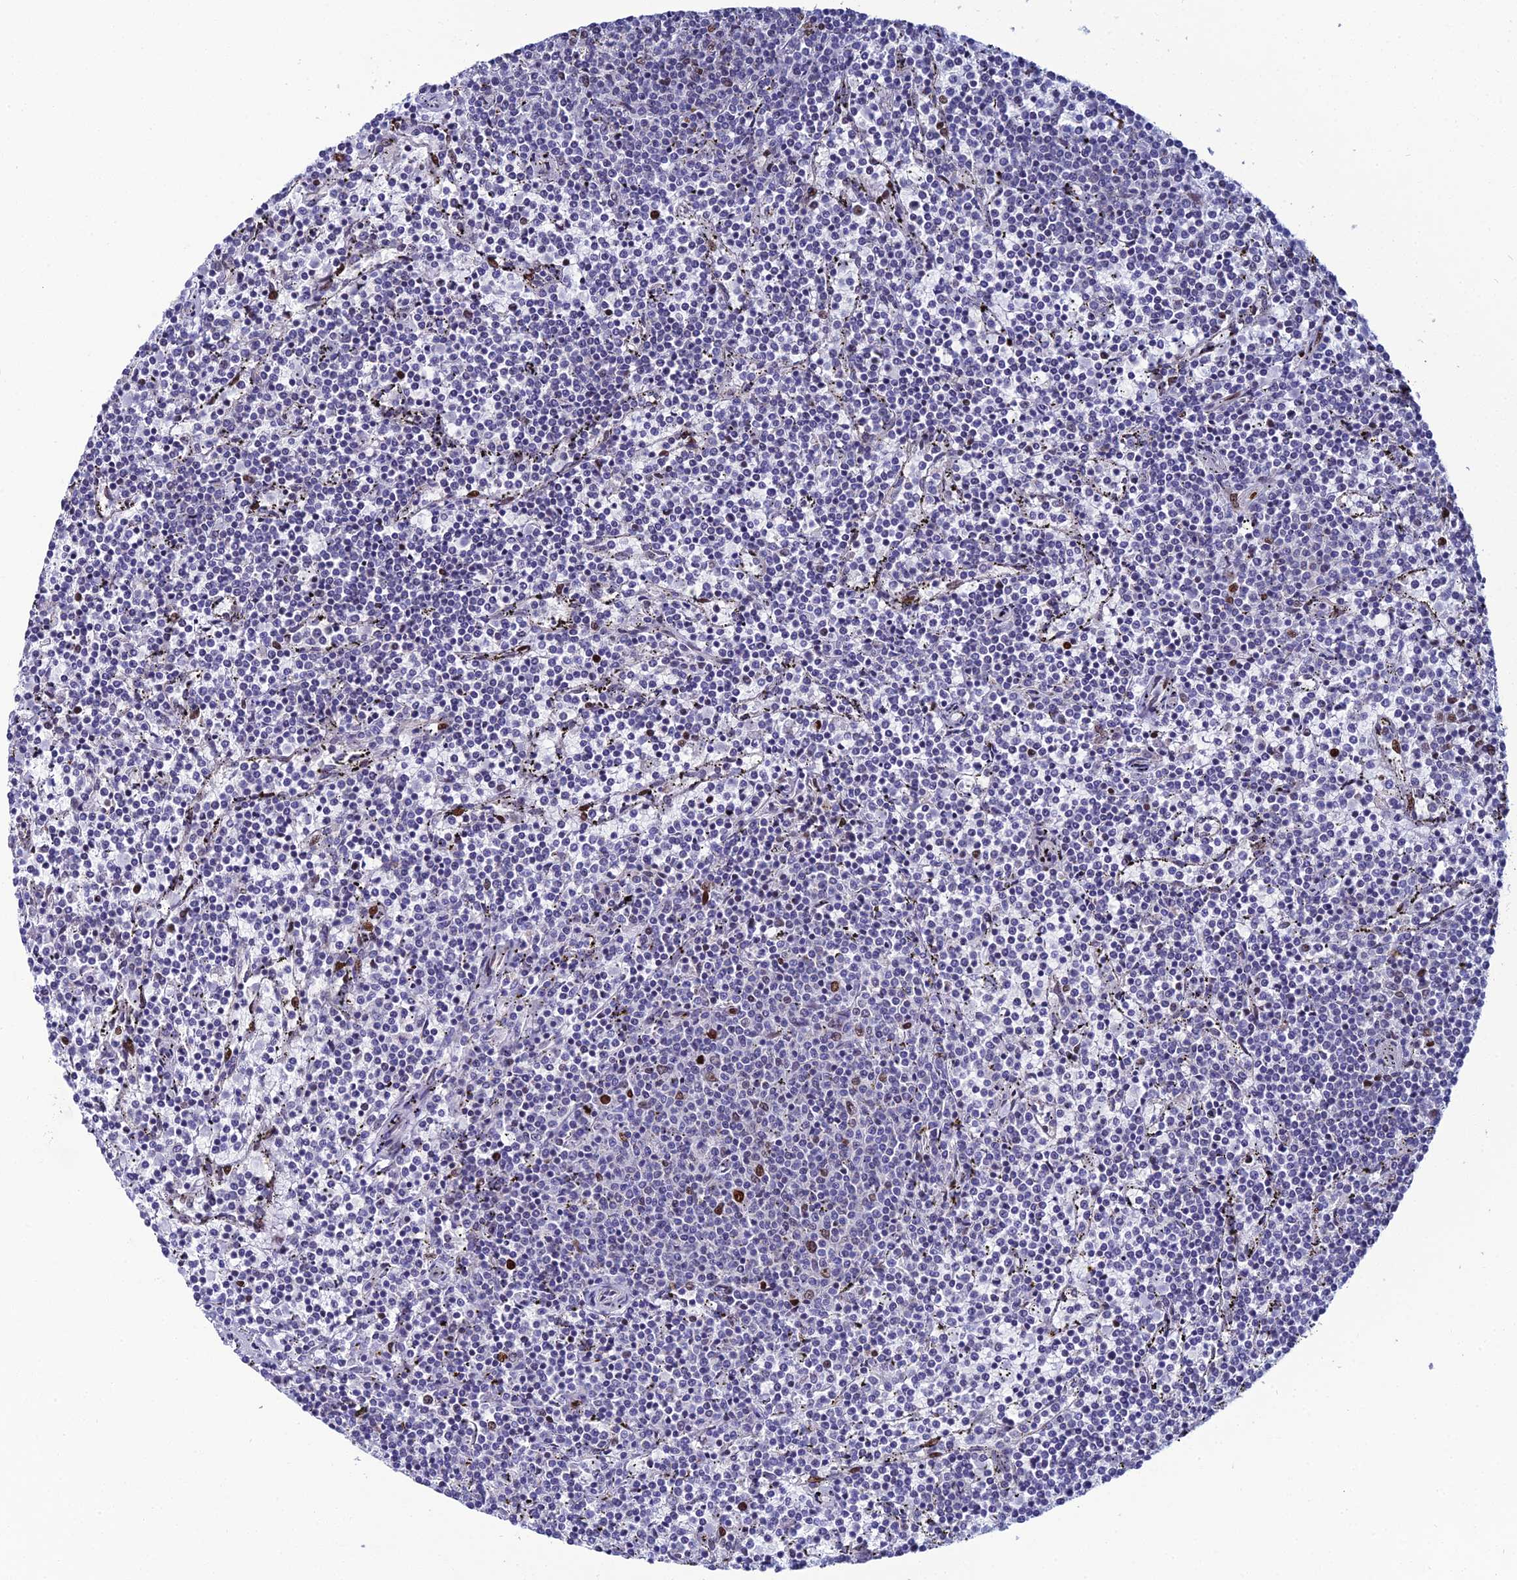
{"staining": {"intensity": "negative", "quantity": "none", "location": "none"}, "tissue": "lymphoma", "cell_type": "Tumor cells", "image_type": "cancer", "snomed": [{"axis": "morphology", "description": "Malignant lymphoma, non-Hodgkin's type, Low grade"}, {"axis": "topography", "description": "Spleen"}], "caption": "Protein analysis of lymphoma demonstrates no significant positivity in tumor cells.", "gene": "TAF9B", "patient": {"sex": "female", "age": 50}}